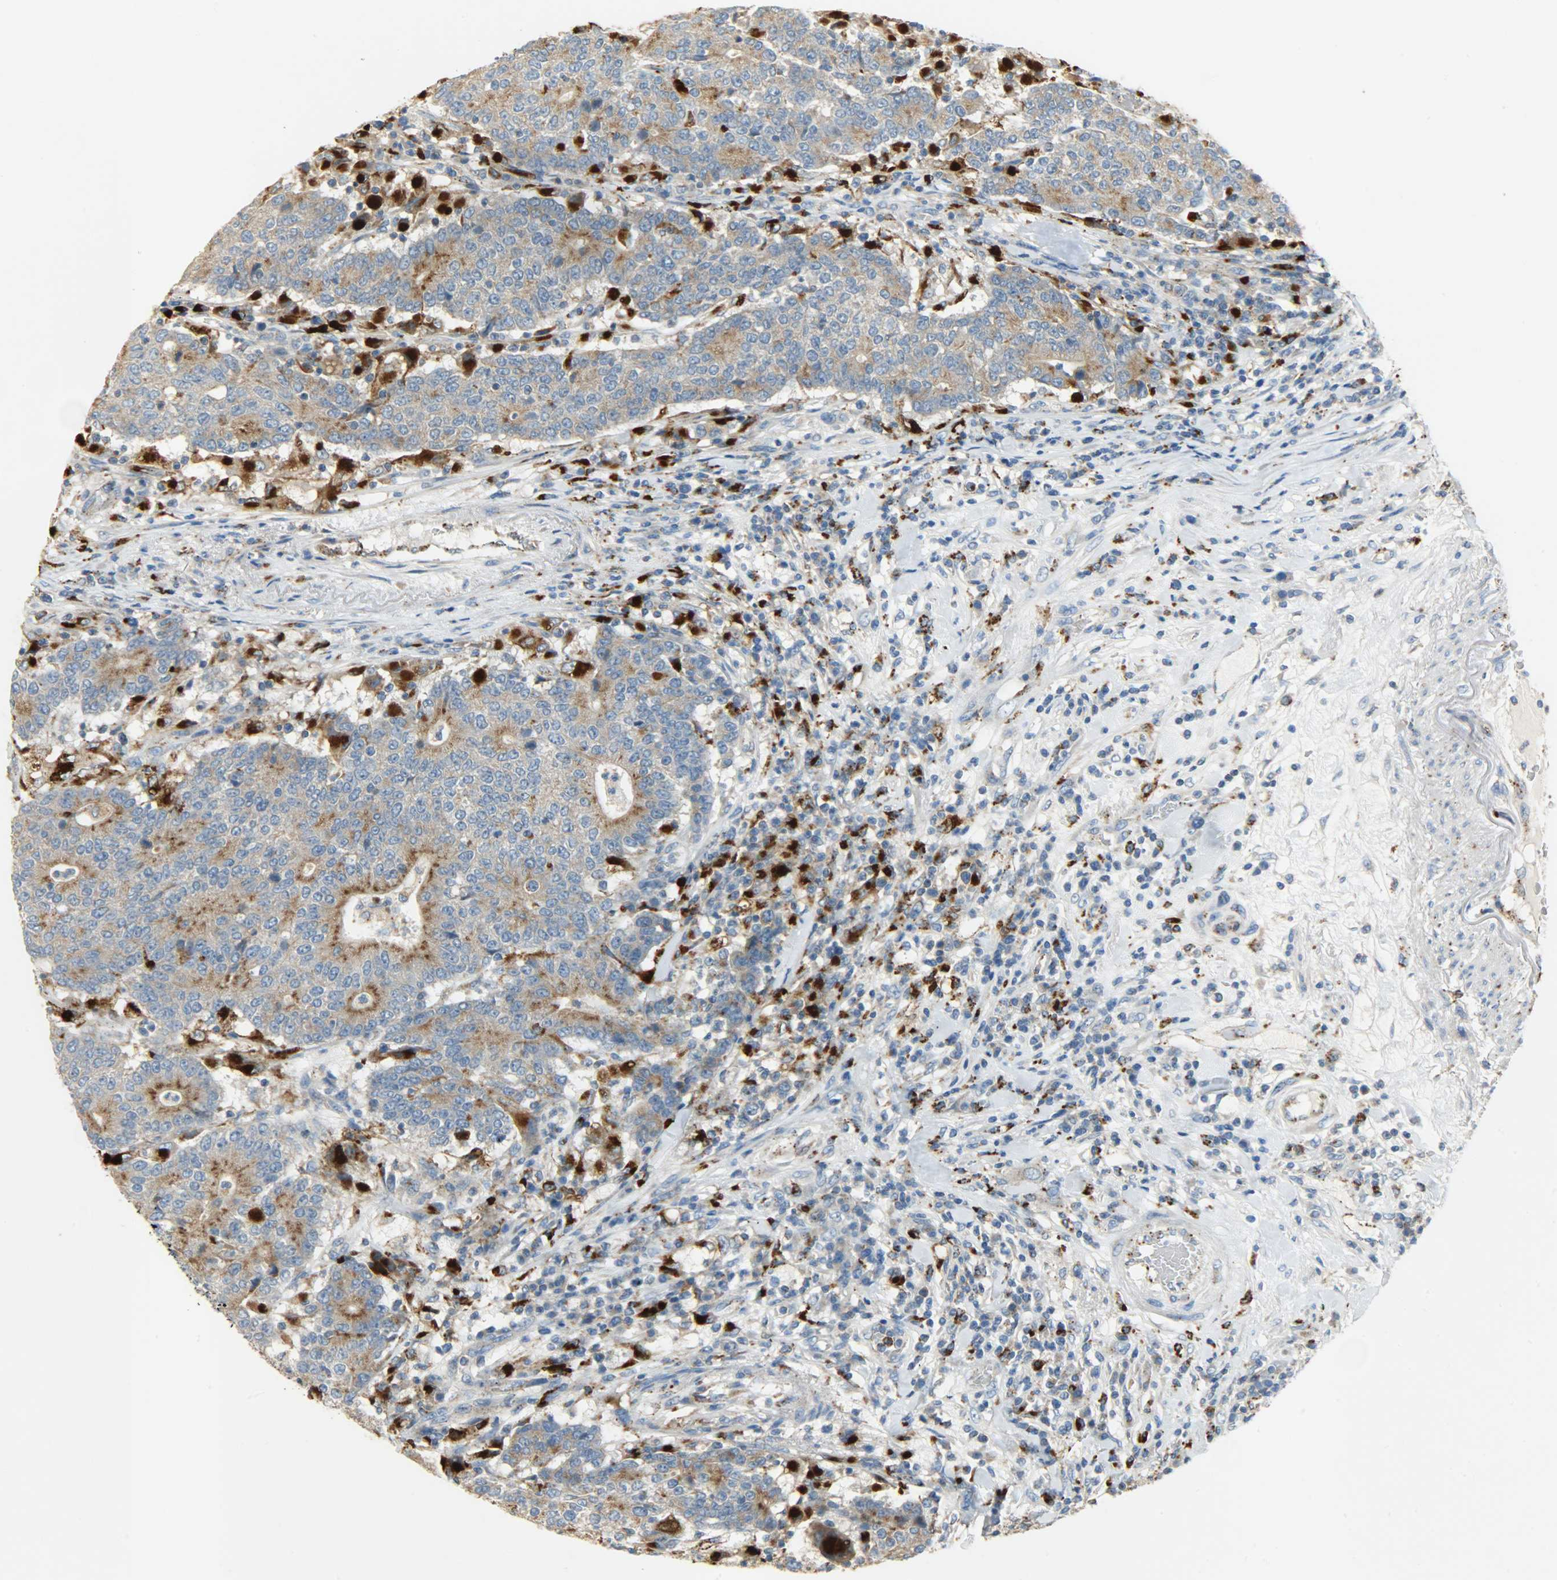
{"staining": {"intensity": "moderate", "quantity": ">75%", "location": "cytoplasmic/membranous"}, "tissue": "colorectal cancer", "cell_type": "Tumor cells", "image_type": "cancer", "snomed": [{"axis": "morphology", "description": "Normal tissue, NOS"}, {"axis": "morphology", "description": "Adenocarcinoma, NOS"}, {"axis": "topography", "description": "Colon"}], "caption": "This image demonstrates immunohistochemistry (IHC) staining of adenocarcinoma (colorectal), with medium moderate cytoplasmic/membranous positivity in approximately >75% of tumor cells.", "gene": "ASAH1", "patient": {"sex": "female", "age": 75}}